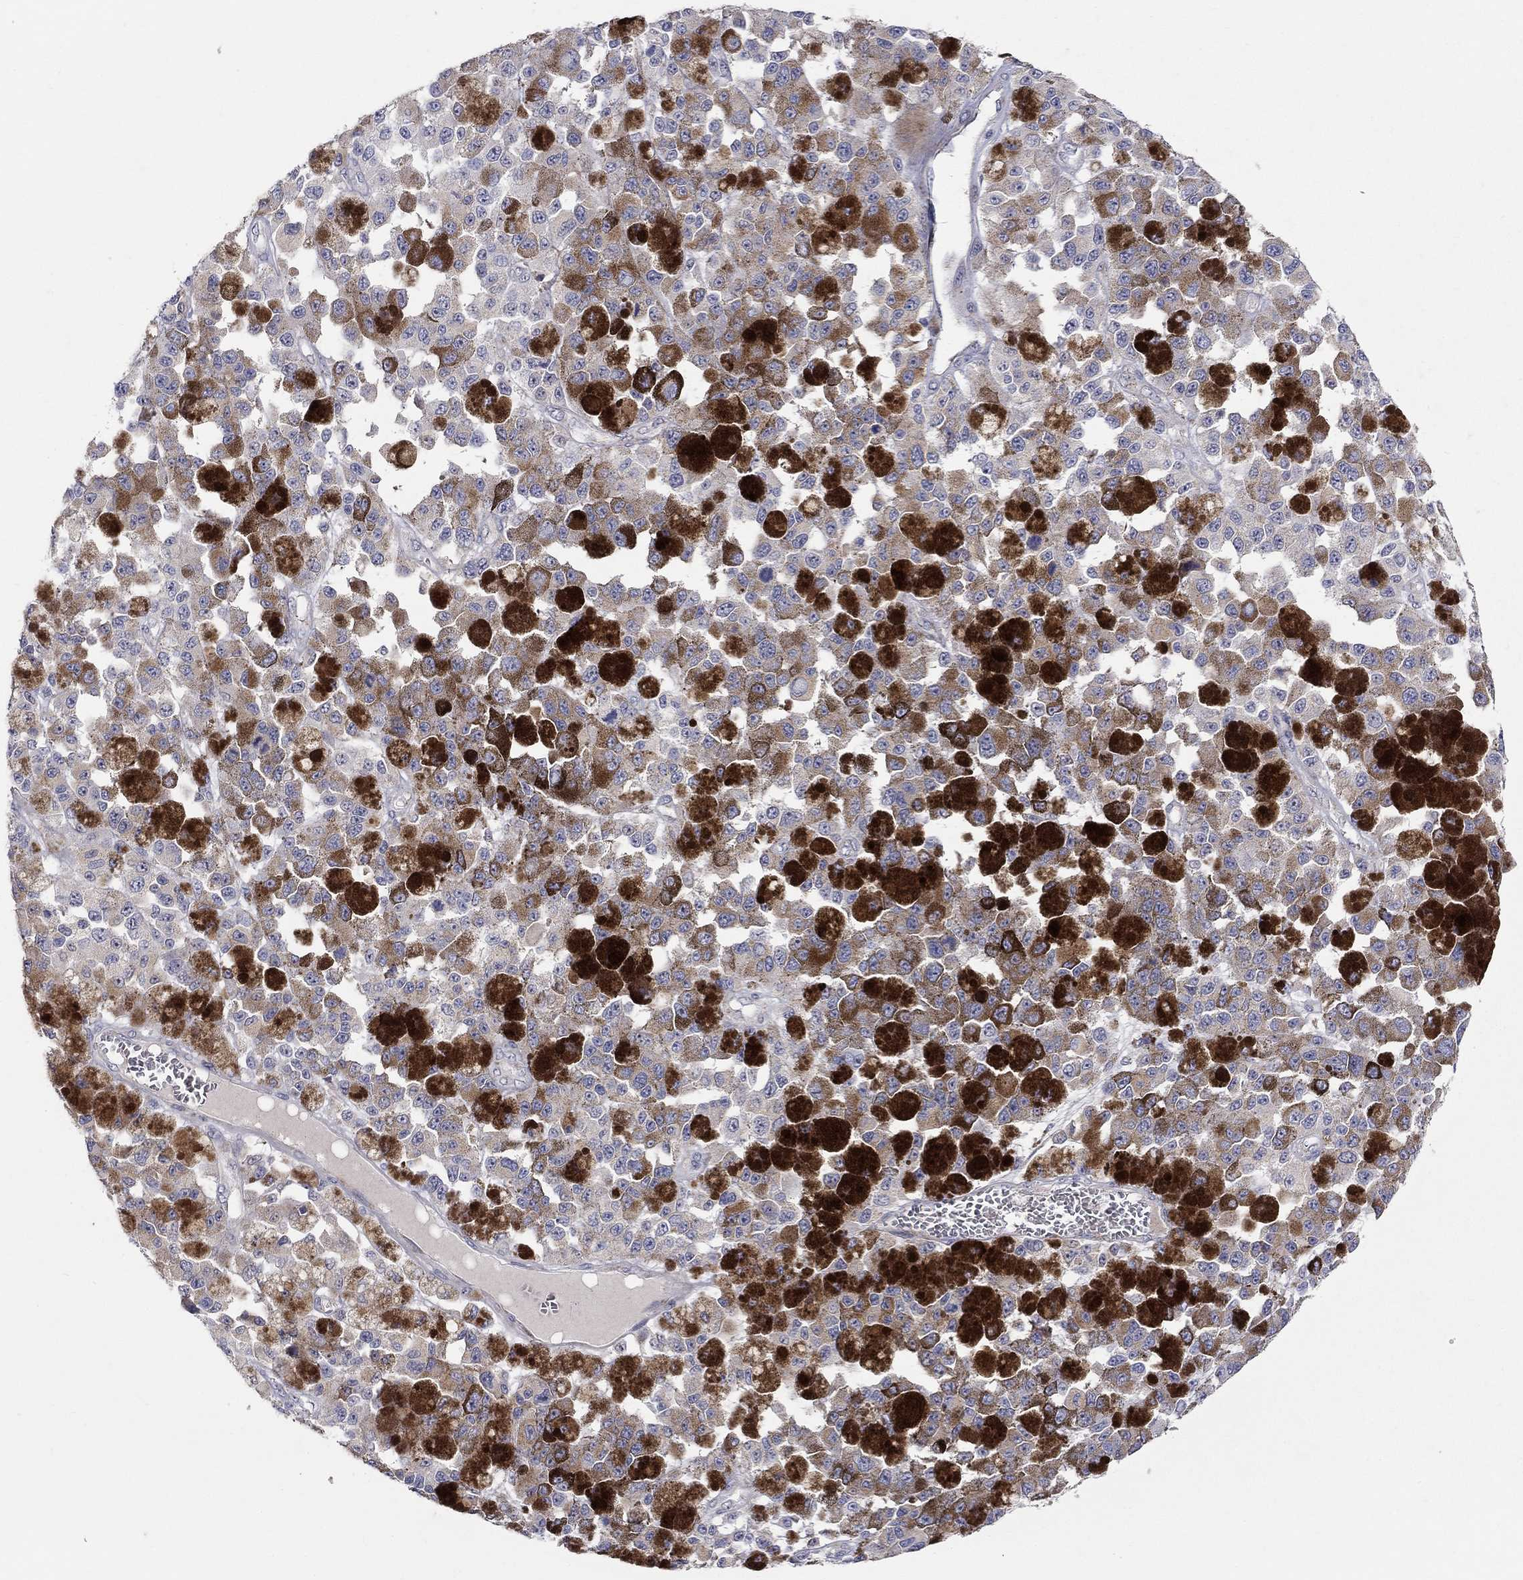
{"staining": {"intensity": "moderate", "quantity": "25%-75%", "location": "cytoplasmic/membranous"}, "tissue": "melanoma", "cell_type": "Tumor cells", "image_type": "cancer", "snomed": [{"axis": "morphology", "description": "Malignant melanoma, NOS"}, {"axis": "topography", "description": "Skin"}], "caption": "IHC micrograph of neoplastic tissue: human melanoma stained using immunohistochemistry demonstrates medium levels of moderate protein expression localized specifically in the cytoplasmic/membranous of tumor cells, appearing as a cytoplasmic/membranous brown color.", "gene": "HMX2", "patient": {"sex": "female", "age": 58}}